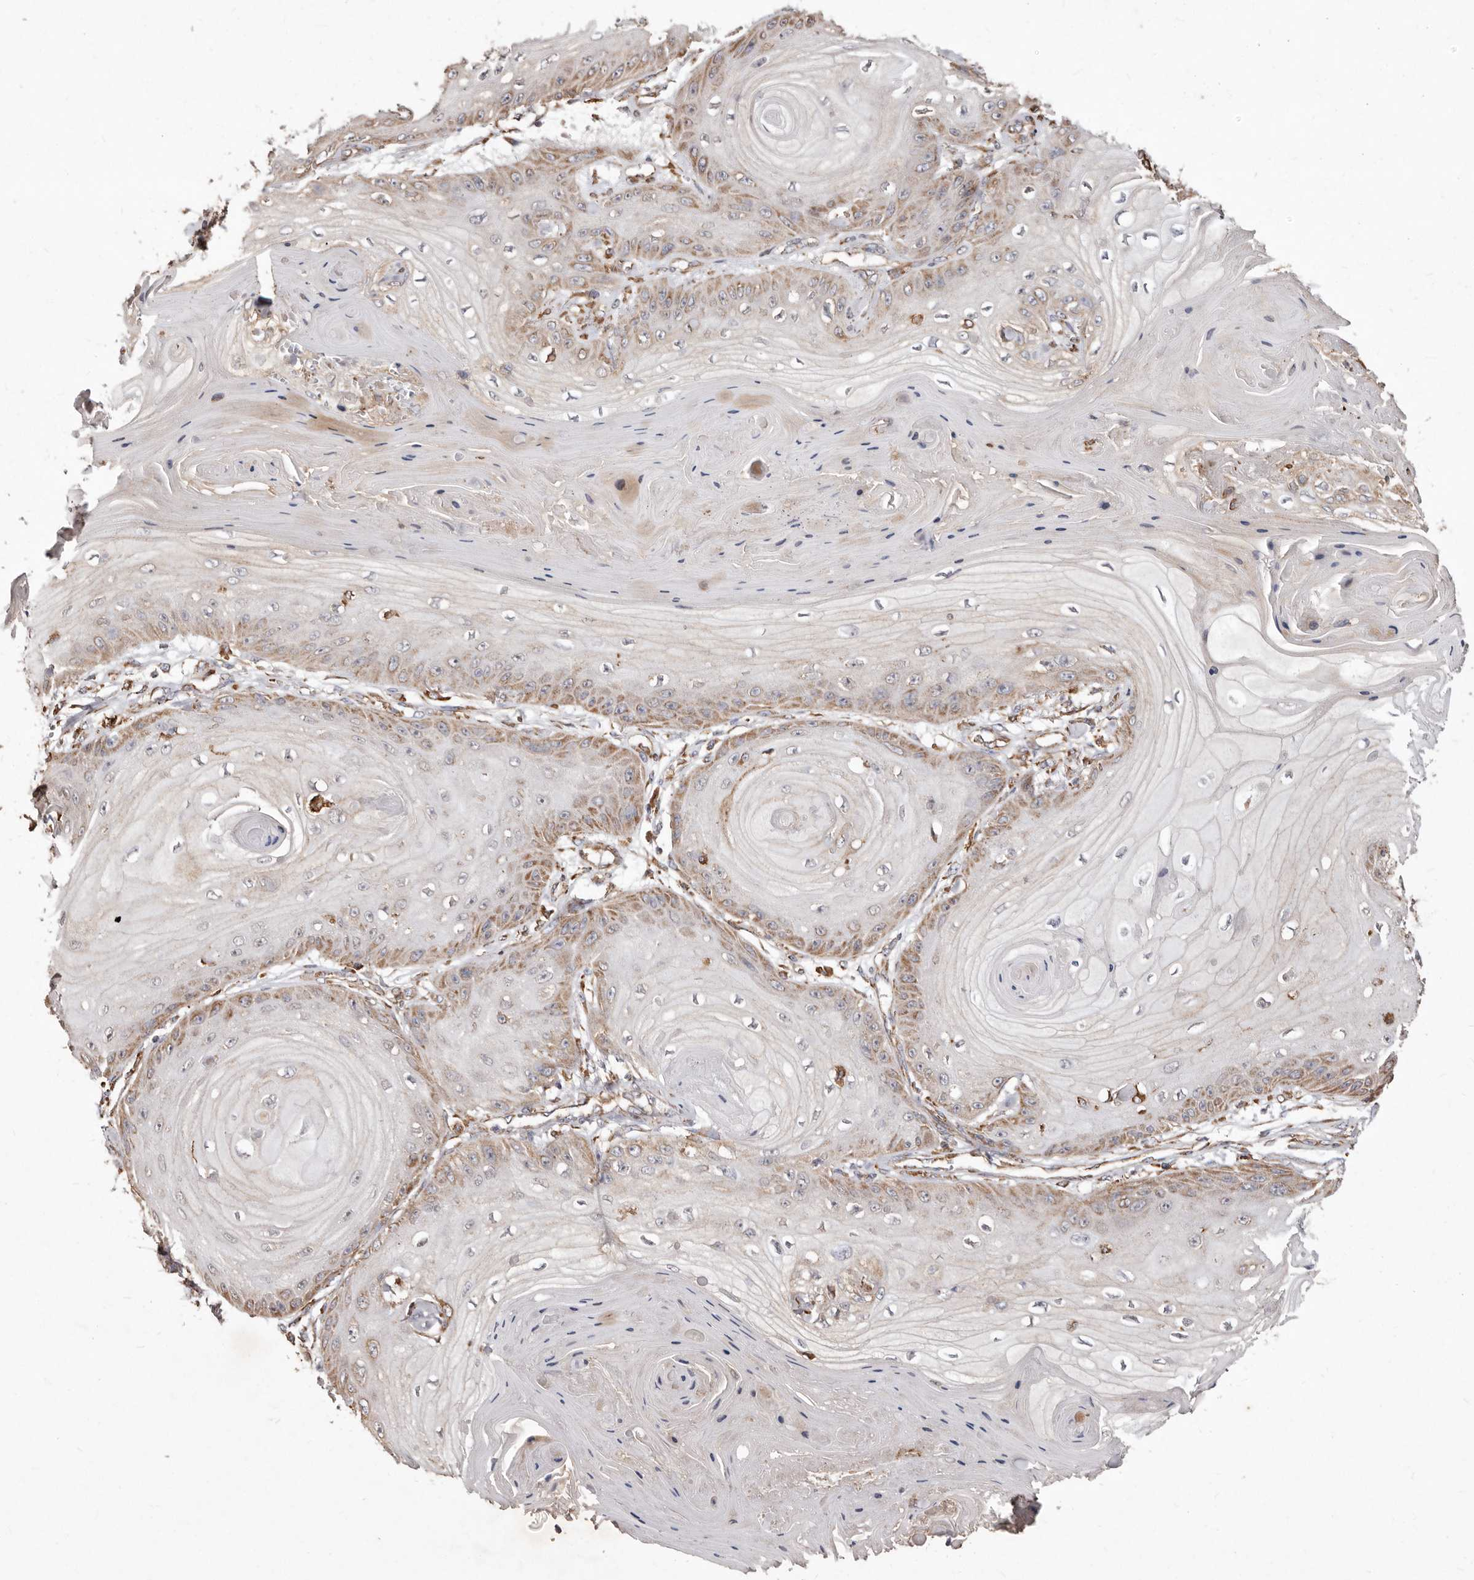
{"staining": {"intensity": "weak", "quantity": "<25%", "location": "cytoplasmic/membranous"}, "tissue": "skin cancer", "cell_type": "Tumor cells", "image_type": "cancer", "snomed": [{"axis": "morphology", "description": "Squamous cell carcinoma, NOS"}, {"axis": "topography", "description": "Skin"}], "caption": "Squamous cell carcinoma (skin) was stained to show a protein in brown. There is no significant expression in tumor cells. Brightfield microscopy of immunohistochemistry (IHC) stained with DAB (3,3'-diaminobenzidine) (brown) and hematoxylin (blue), captured at high magnification.", "gene": "STEAP2", "patient": {"sex": "male", "age": 74}}